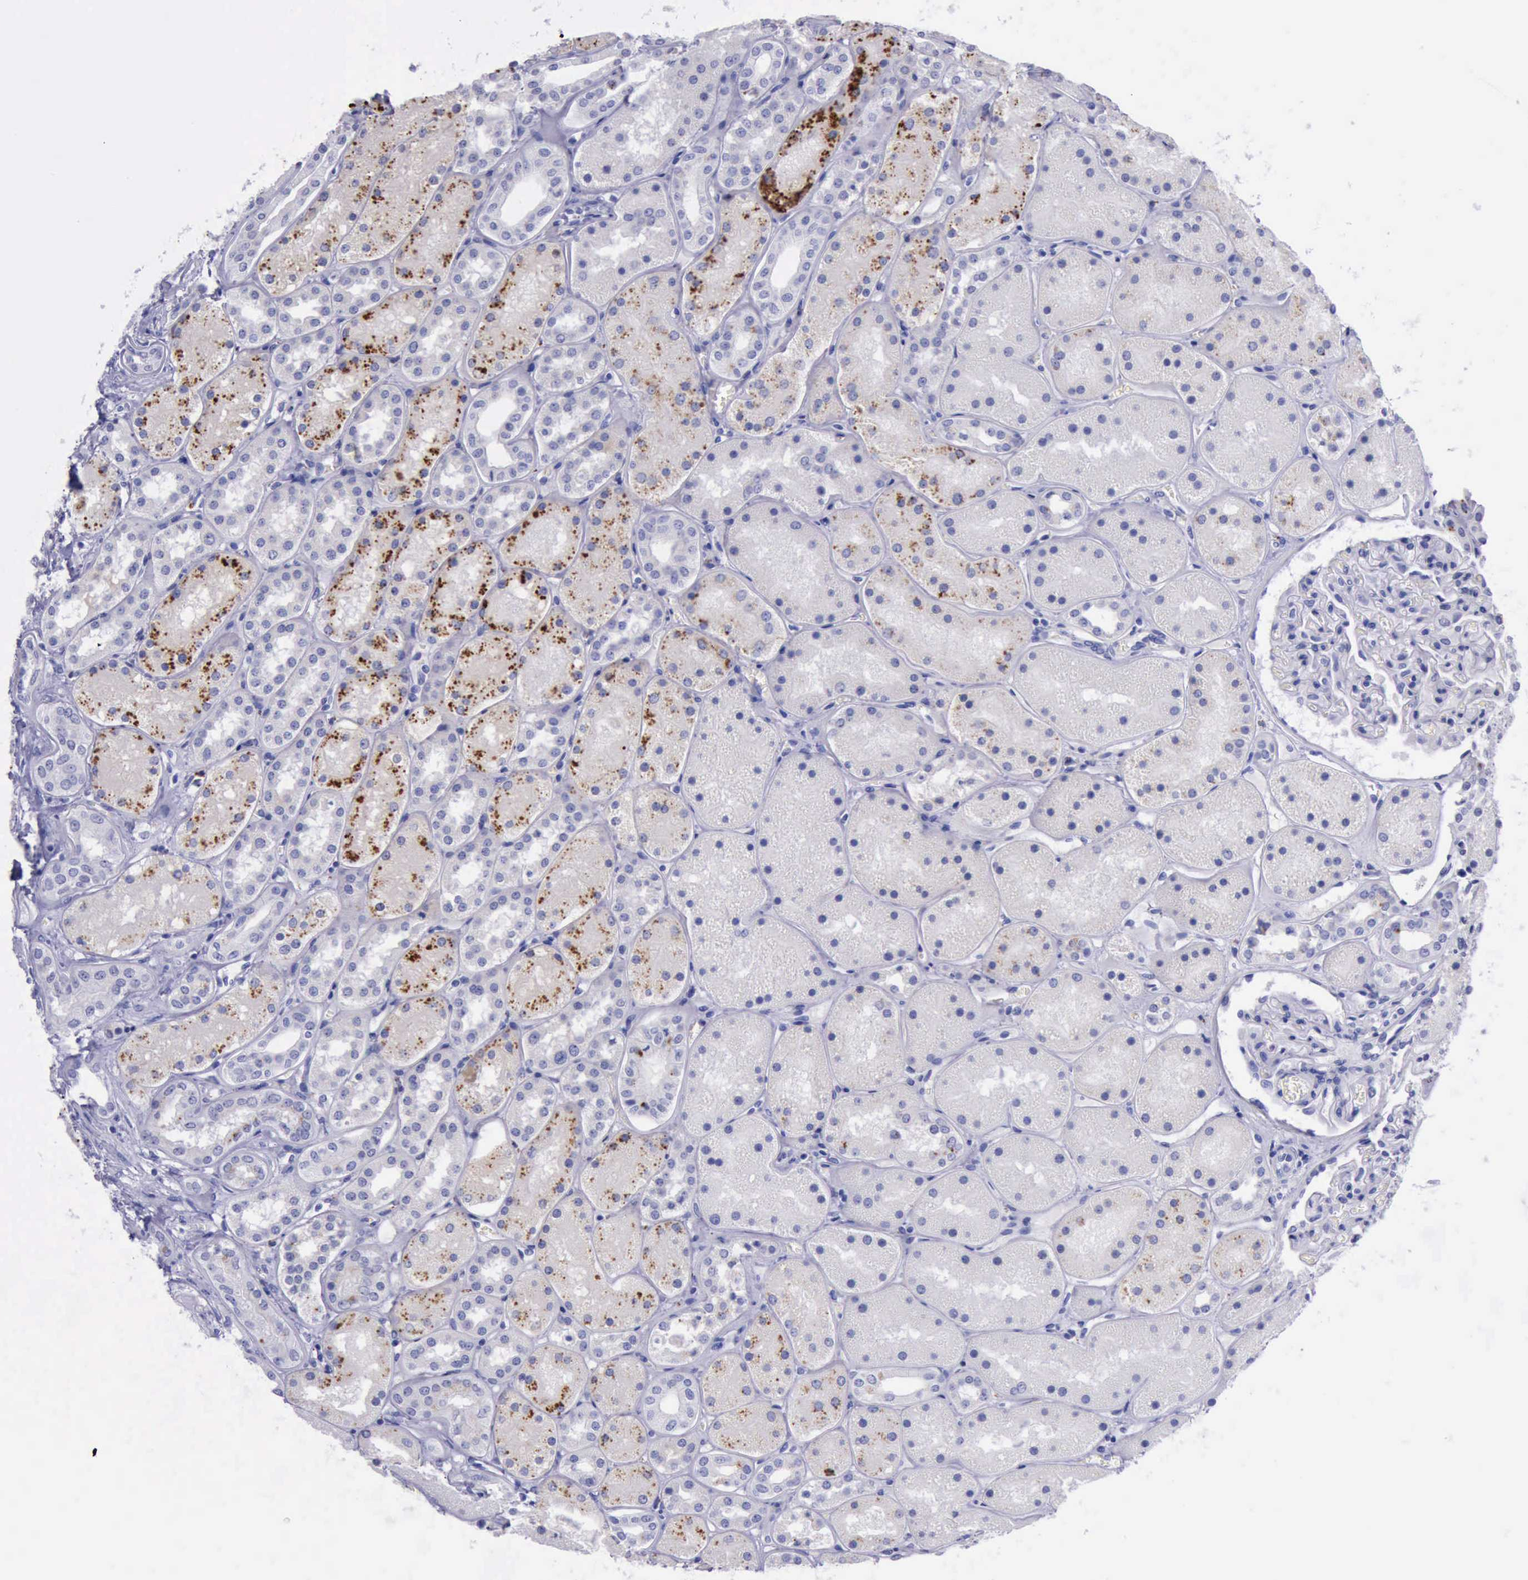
{"staining": {"intensity": "negative", "quantity": "none", "location": "none"}, "tissue": "kidney", "cell_type": "Cells in glomeruli", "image_type": "normal", "snomed": [{"axis": "morphology", "description": "Normal tissue, NOS"}, {"axis": "topography", "description": "Kidney"}], "caption": "Immunohistochemical staining of unremarkable human kidney exhibits no significant positivity in cells in glomeruli. (Brightfield microscopy of DAB immunohistochemistry (IHC) at high magnification).", "gene": "GLA", "patient": {"sex": "male", "age": 28}}